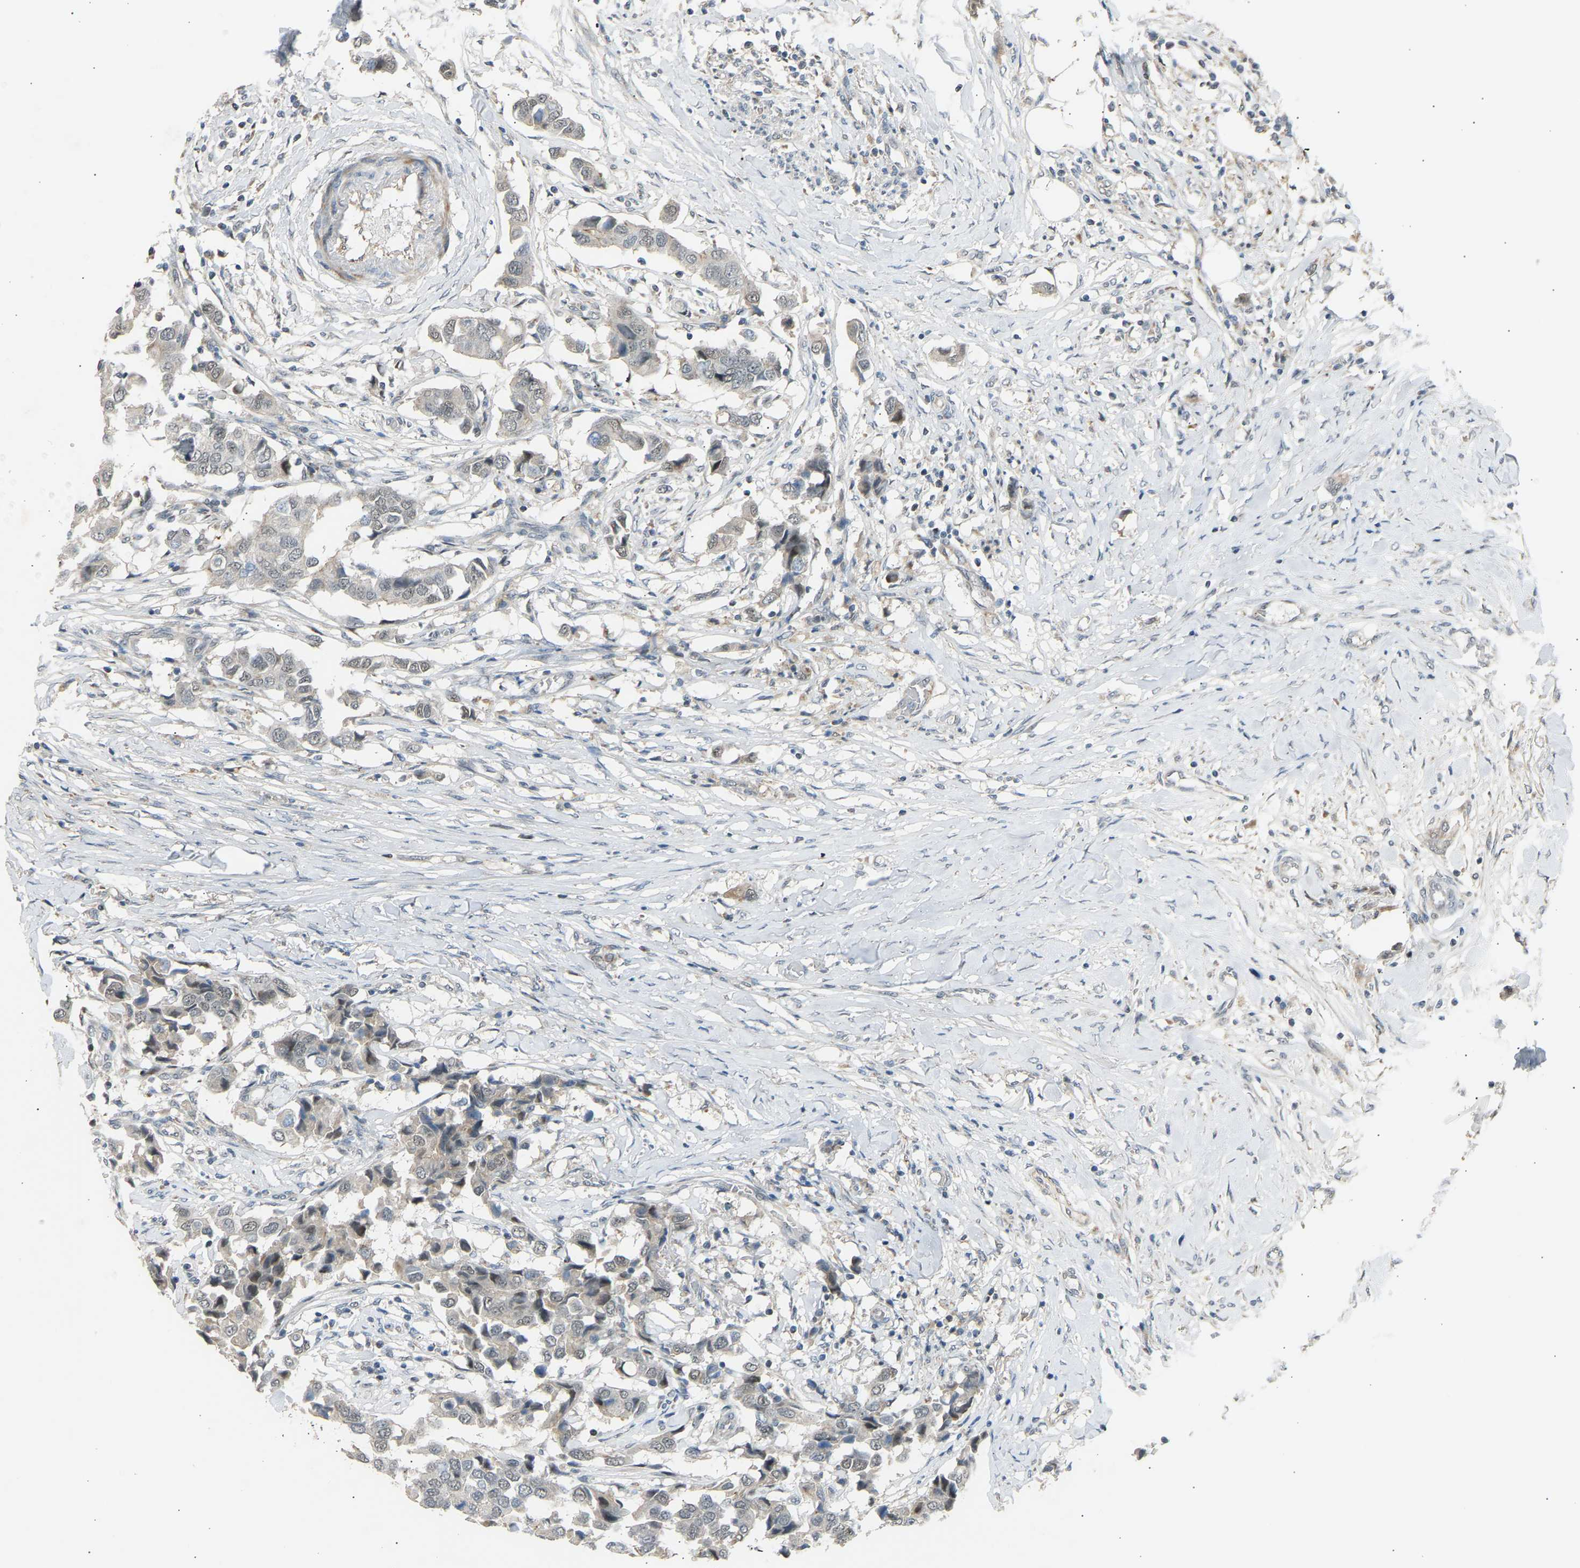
{"staining": {"intensity": "weak", "quantity": "<25%", "location": "cytoplasmic/membranous,nuclear"}, "tissue": "breast cancer", "cell_type": "Tumor cells", "image_type": "cancer", "snomed": [{"axis": "morphology", "description": "Duct carcinoma"}, {"axis": "topography", "description": "Breast"}], "caption": "Breast cancer stained for a protein using IHC displays no expression tumor cells.", "gene": "VPS41", "patient": {"sex": "female", "age": 80}}